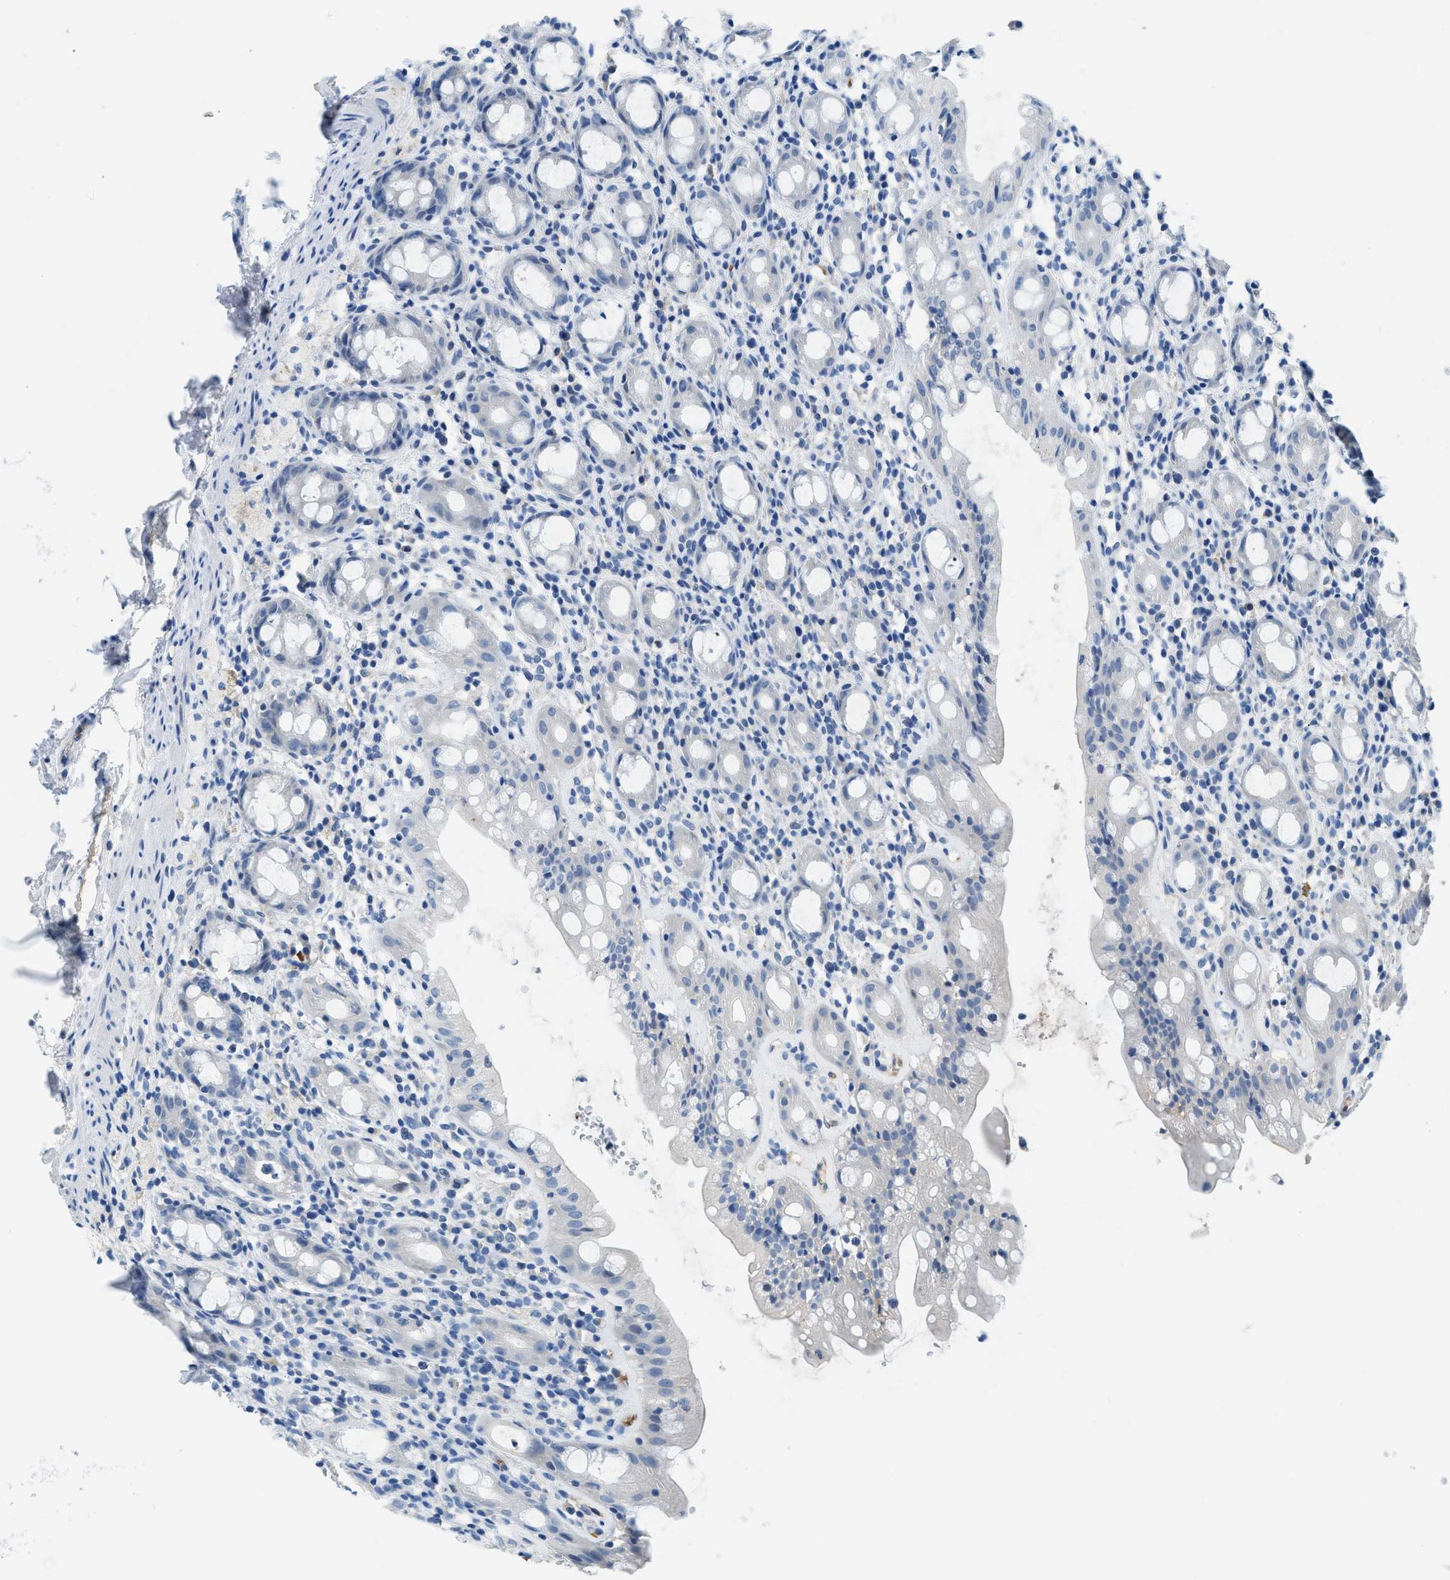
{"staining": {"intensity": "negative", "quantity": "none", "location": "none"}, "tissue": "rectum", "cell_type": "Glandular cells", "image_type": "normal", "snomed": [{"axis": "morphology", "description": "Normal tissue, NOS"}, {"axis": "topography", "description": "Rectum"}], "caption": "Normal rectum was stained to show a protein in brown. There is no significant expression in glandular cells. The staining was performed using DAB to visualize the protein expression in brown, while the nuclei were stained in blue with hematoxylin (Magnification: 20x).", "gene": "MBL2", "patient": {"sex": "male", "age": 44}}